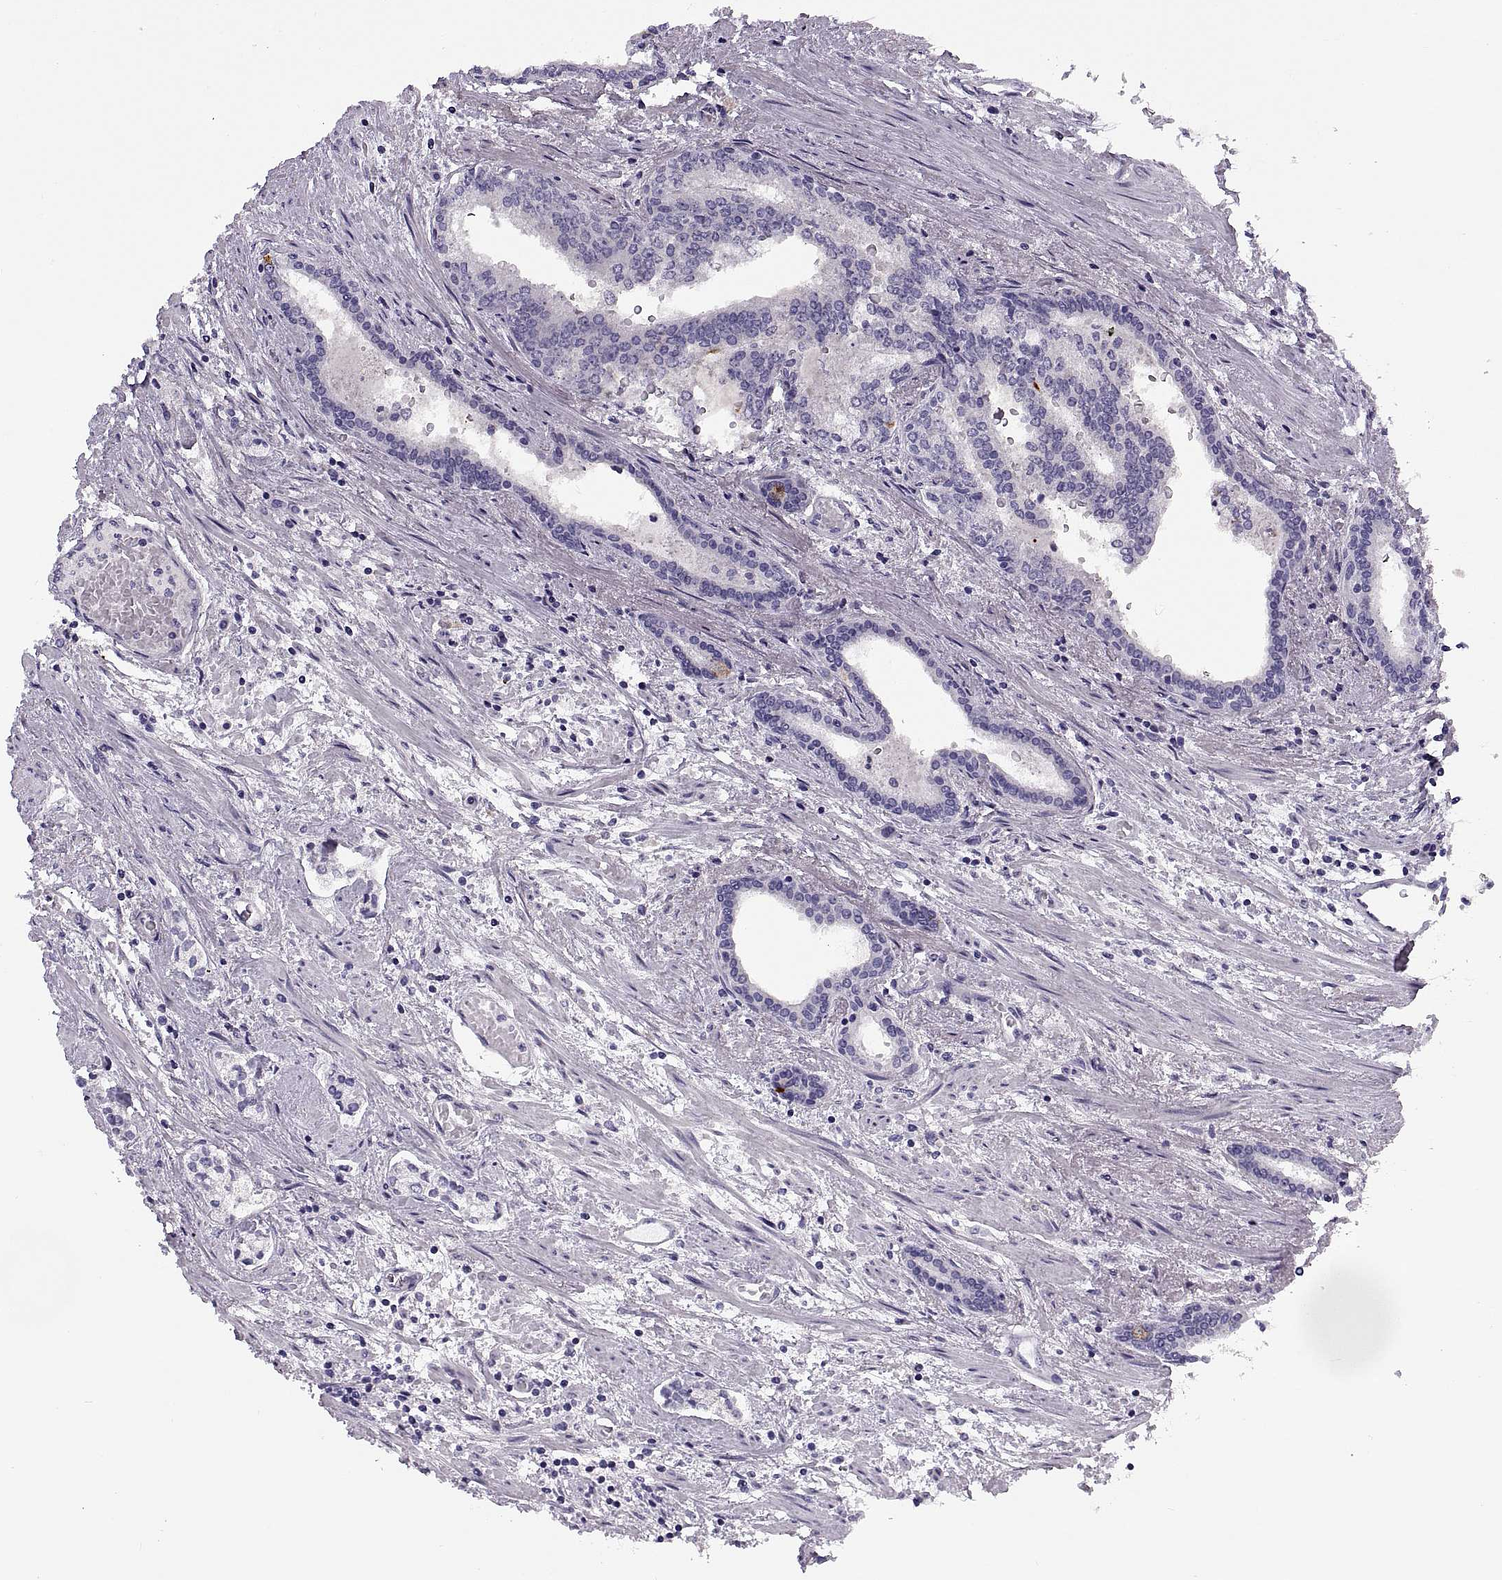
{"staining": {"intensity": "negative", "quantity": "none", "location": "none"}, "tissue": "prostate cancer", "cell_type": "Tumor cells", "image_type": "cancer", "snomed": [{"axis": "morphology", "description": "Adenocarcinoma, NOS"}, {"axis": "topography", "description": "Prostate"}], "caption": "An immunohistochemistry (IHC) image of prostate cancer is shown. There is no staining in tumor cells of prostate cancer.", "gene": "MAGEB1", "patient": {"sex": "male", "age": 64}}